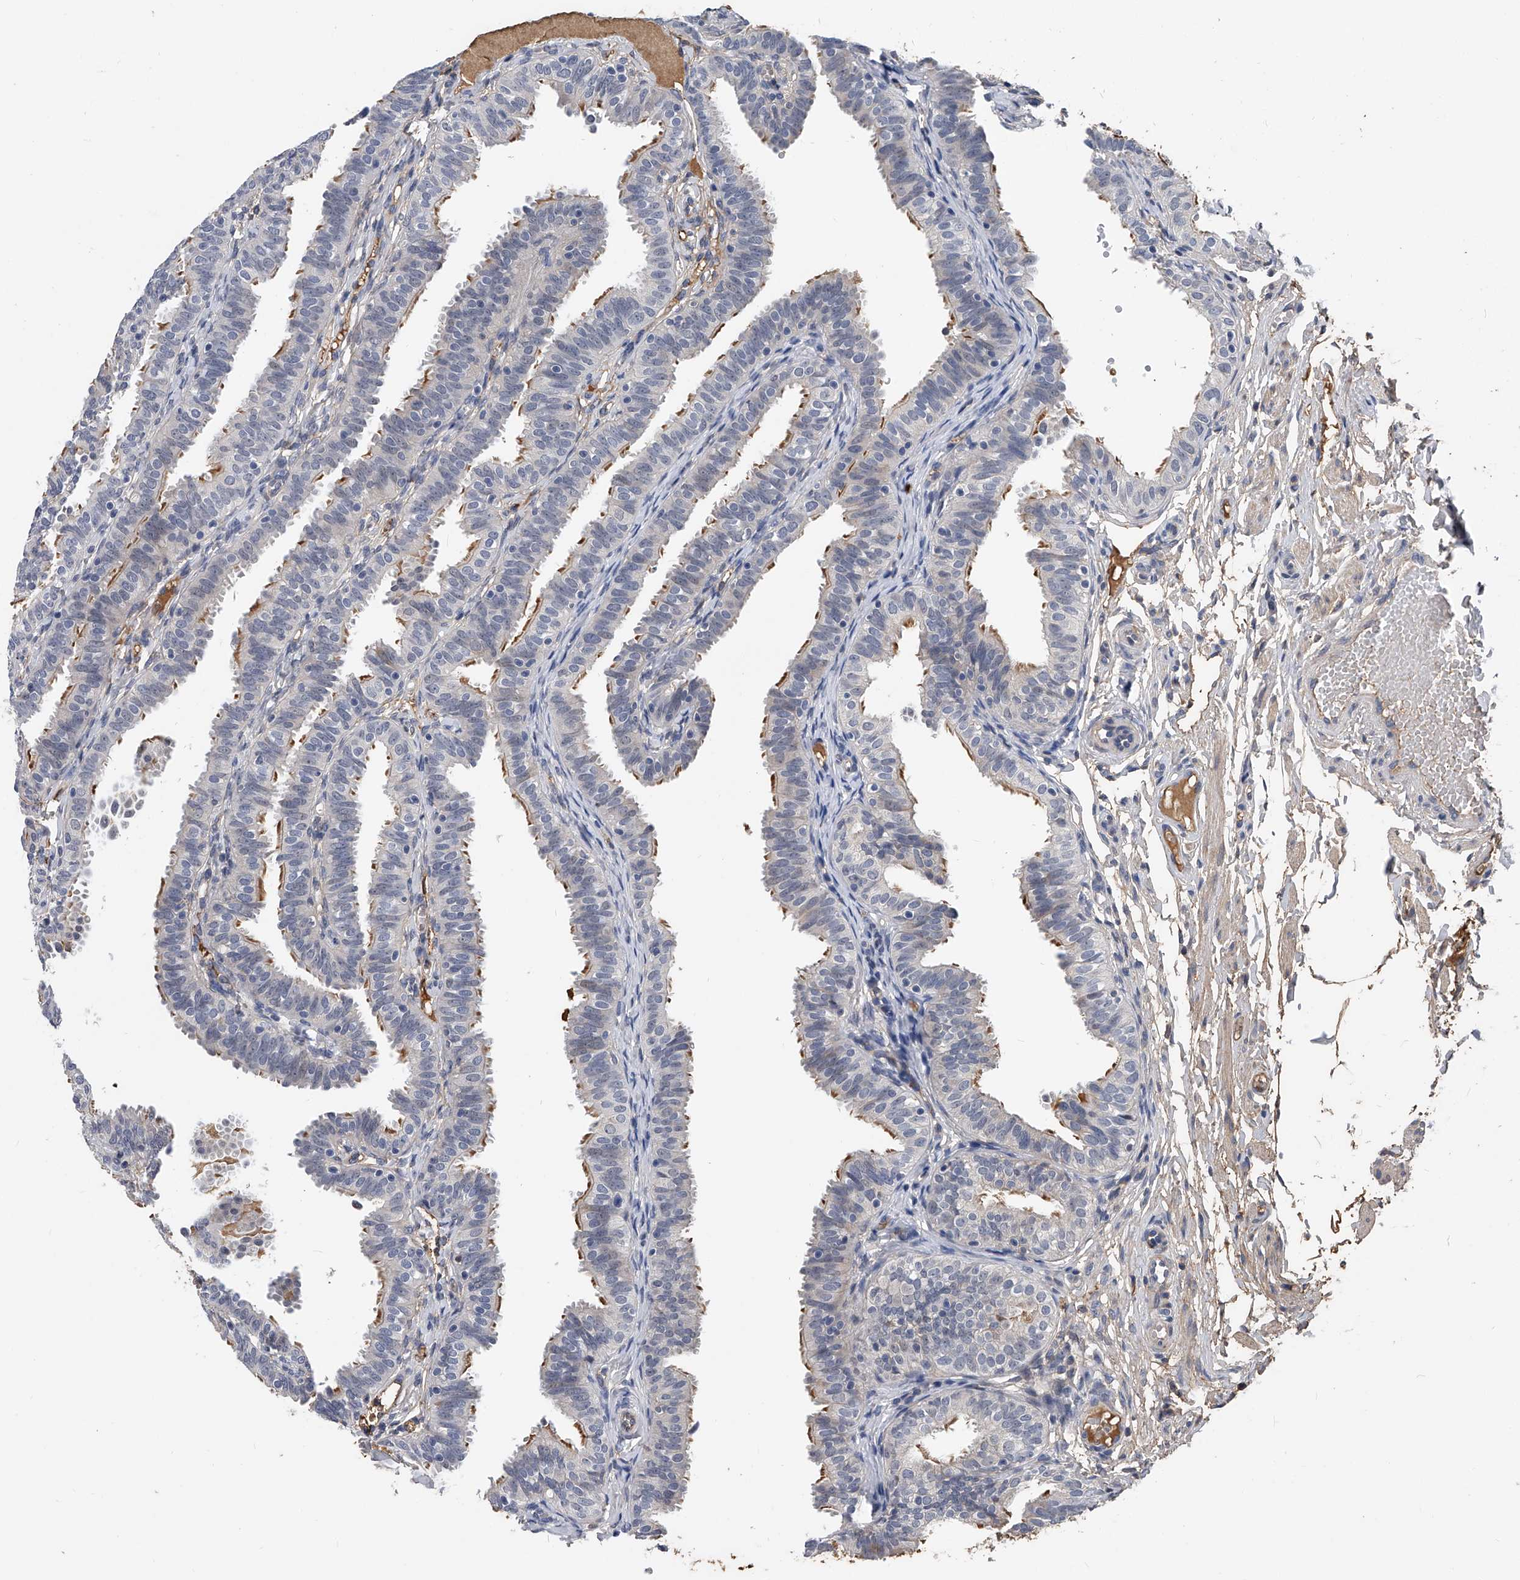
{"staining": {"intensity": "moderate", "quantity": "<25%", "location": "cytoplasmic/membranous"}, "tissue": "fallopian tube", "cell_type": "Glandular cells", "image_type": "normal", "snomed": [{"axis": "morphology", "description": "Normal tissue, NOS"}, {"axis": "topography", "description": "Fallopian tube"}], "caption": "Immunohistochemical staining of normal fallopian tube displays low levels of moderate cytoplasmic/membranous staining in approximately <25% of glandular cells. (DAB = brown stain, brightfield microscopy at high magnification).", "gene": "ZNF25", "patient": {"sex": "female", "age": 35}}